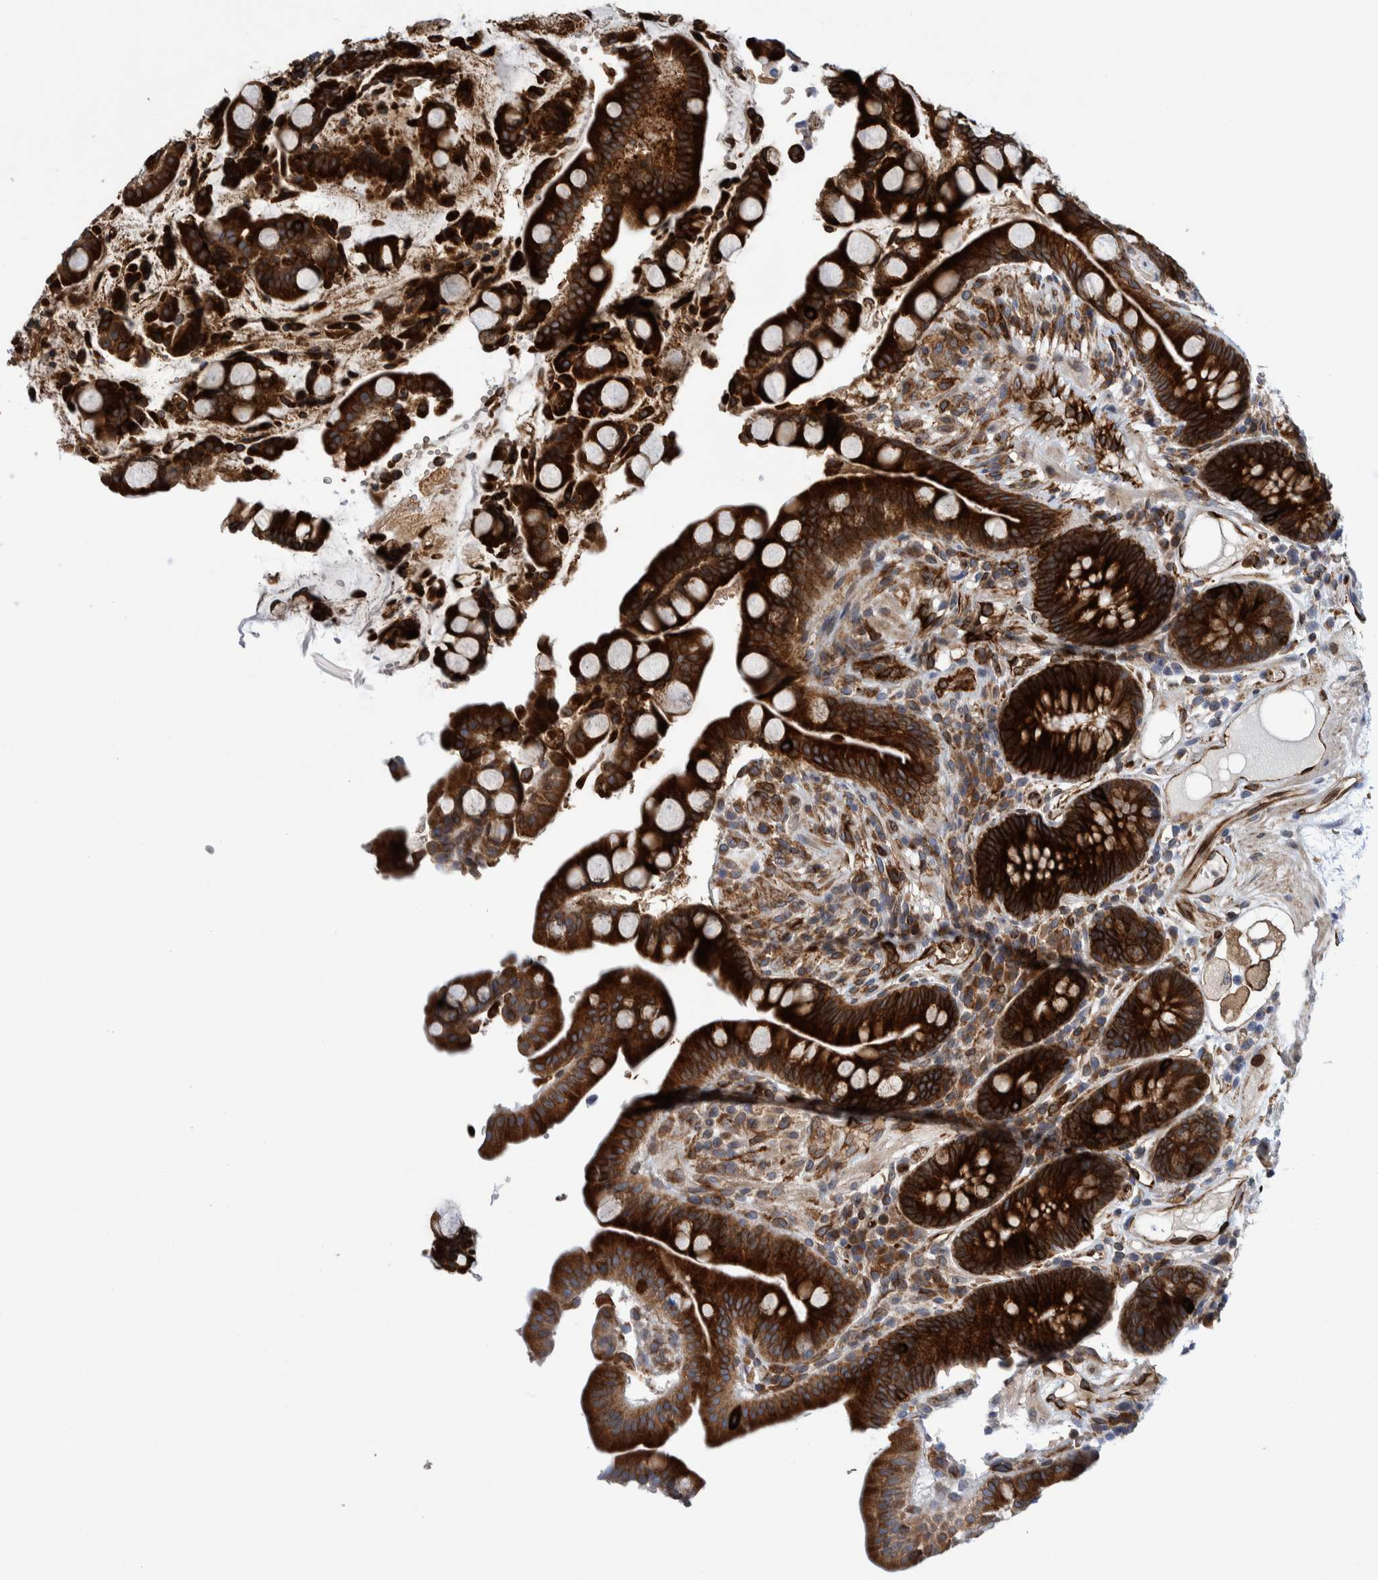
{"staining": {"intensity": "moderate", "quantity": ">75%", "location": "cytoplasmic/membranous"}, "tissue": "colon", "cell_type": "Endothelial cells", "image_type": "normal", "snomed": [{"axis": "morphology", "description": "Normal tissue, NOS"}, {"axis": "topography", "description": "Colon"}], "caption": "An immunohistochemistry image of unremarkable tissue is shown. Protein staining in brown labels moderate cytoplasmic/membranous positivity in colon within endothelial cells.", "gene": "THEM6", "patient": {"sex": "male", "age": 73}}